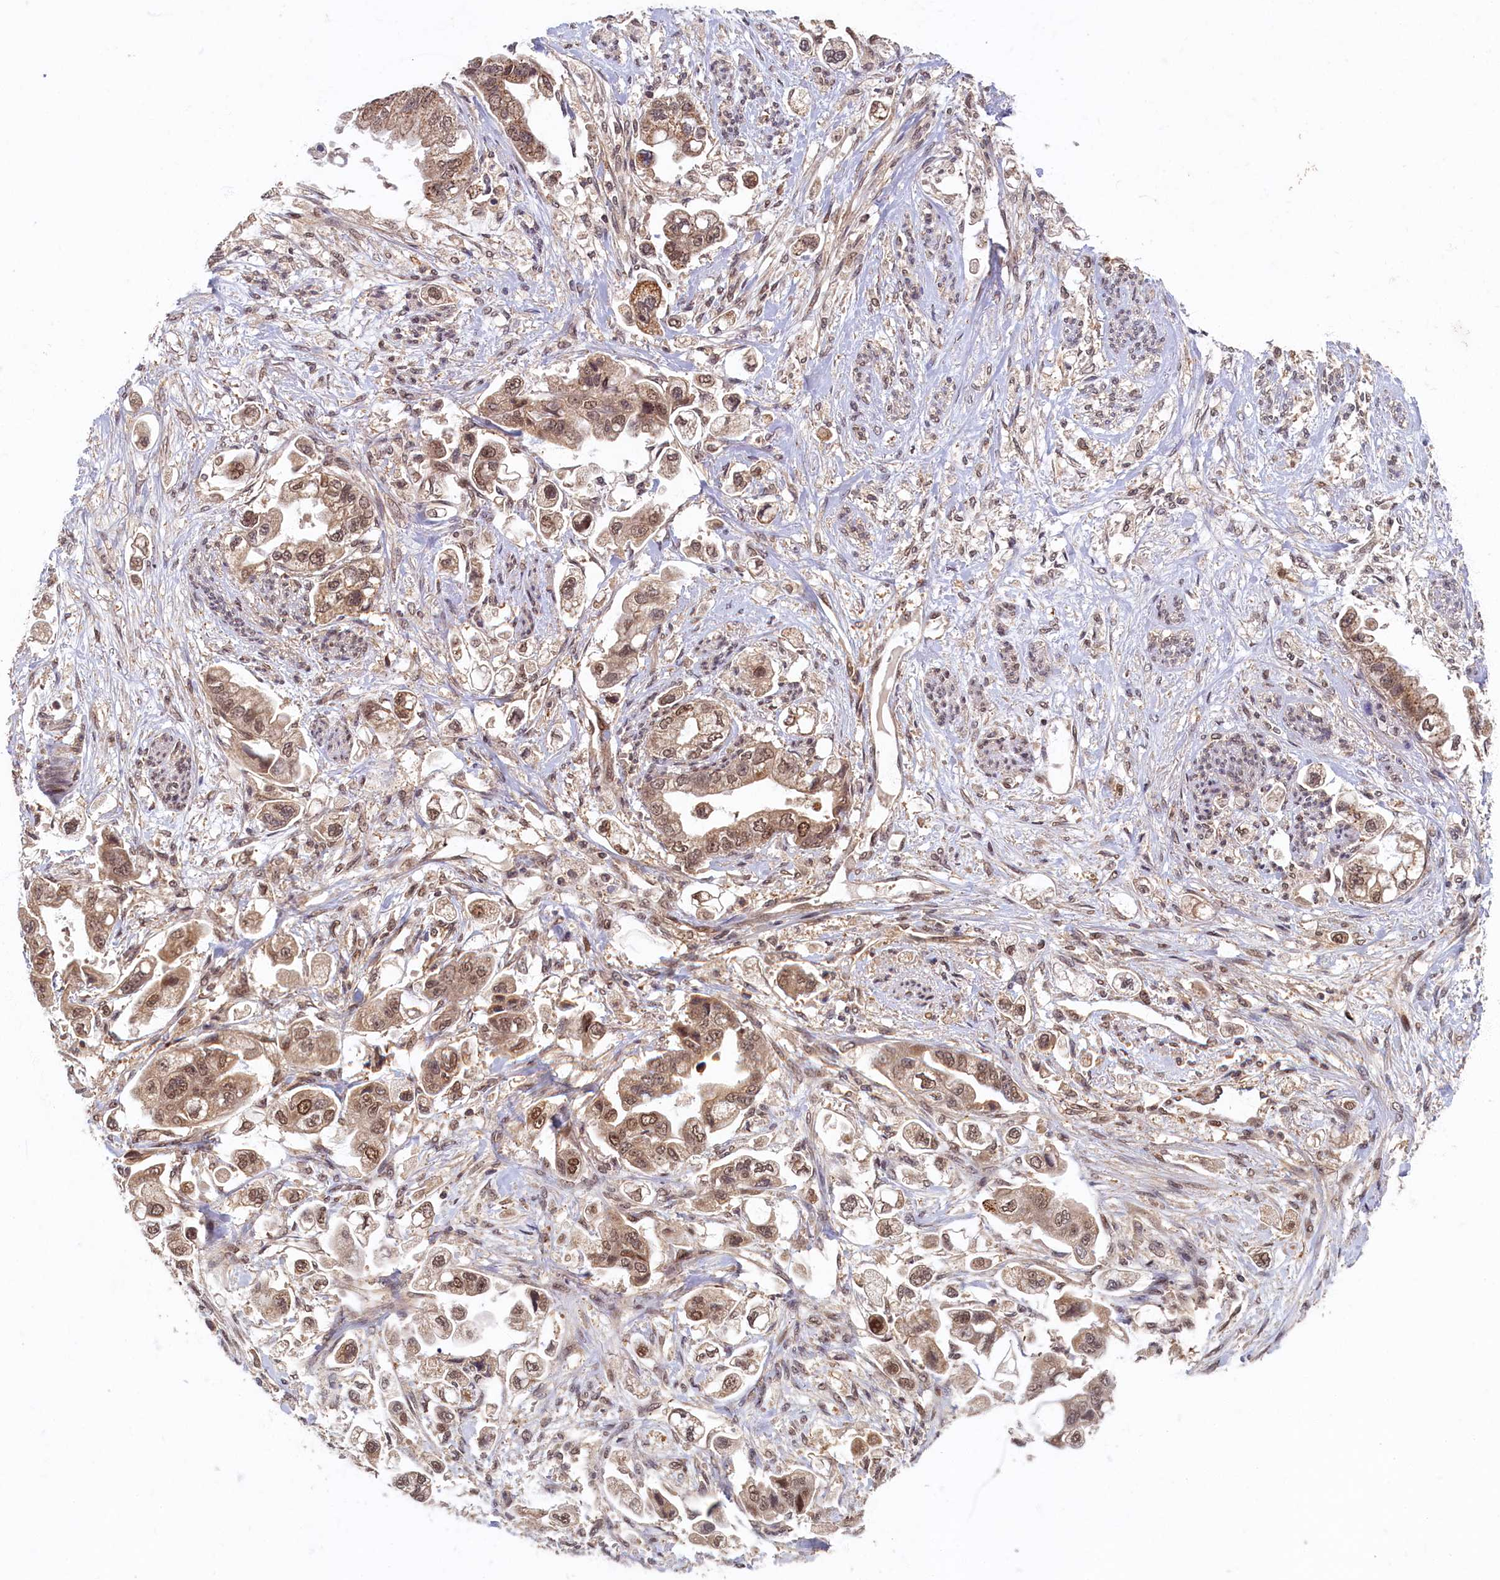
{"staining": {"intensity": "moderate", "quantity": ">75%", "location": "cytoplasmic/membranous,nuclear"}, "tissue": "stomach cancer", "cell_type": "Tumor cells", "image_type": "cancer", "snomed": [{"axis": "morphology", "description": "Adenocarcinoma, NOS"}, {"axis": "topography", "description": "Stomach"}], "caption": "IHC image of human stomach cancer stained for a protein (brown), which reveals medium levels of moderate cytoplasmic/membranous and nuclear staining in about >75% of tumor cells.", "gene": "BRCA1", "patient": {"sex": "male", "age": 62}}